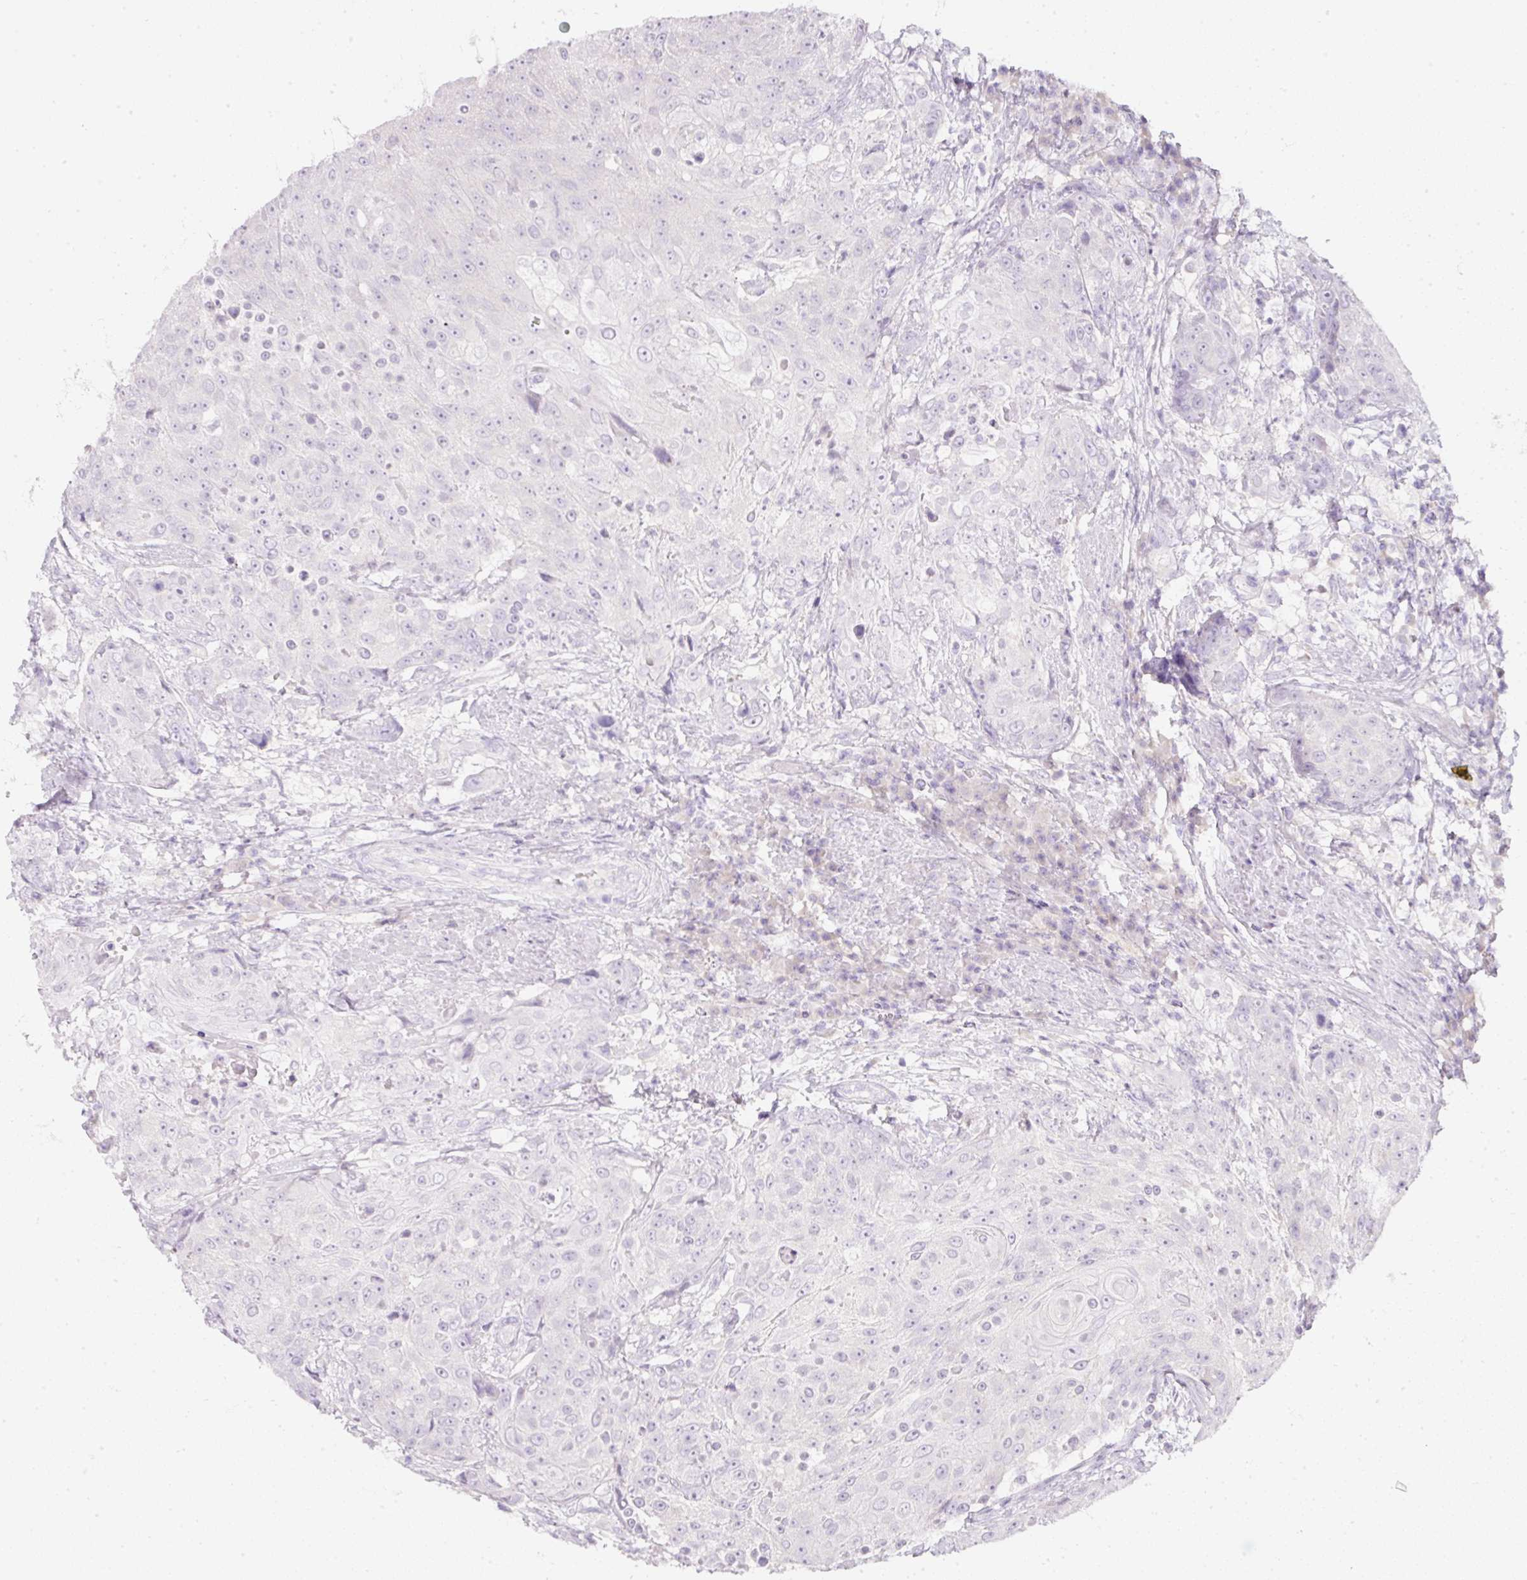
{"staining": {"intensity": "negative", "quantity": "none", "location": "none"}, "tissue": "urothelial cancer", "cell_type": "Tumor cells", "image_type": "cancer", "snomed": [{"axis": "morphology", "description": "Urothelial carcinoma, High grade"}, {"axis": "topography", "description": "Urinary bladder"}], "caption": "Tumor cells show no significant protein staining in urothelial carcinoma (high-grade).", "gene": "SLC2A2", "patient": {"sex": "female", "age": 63}}